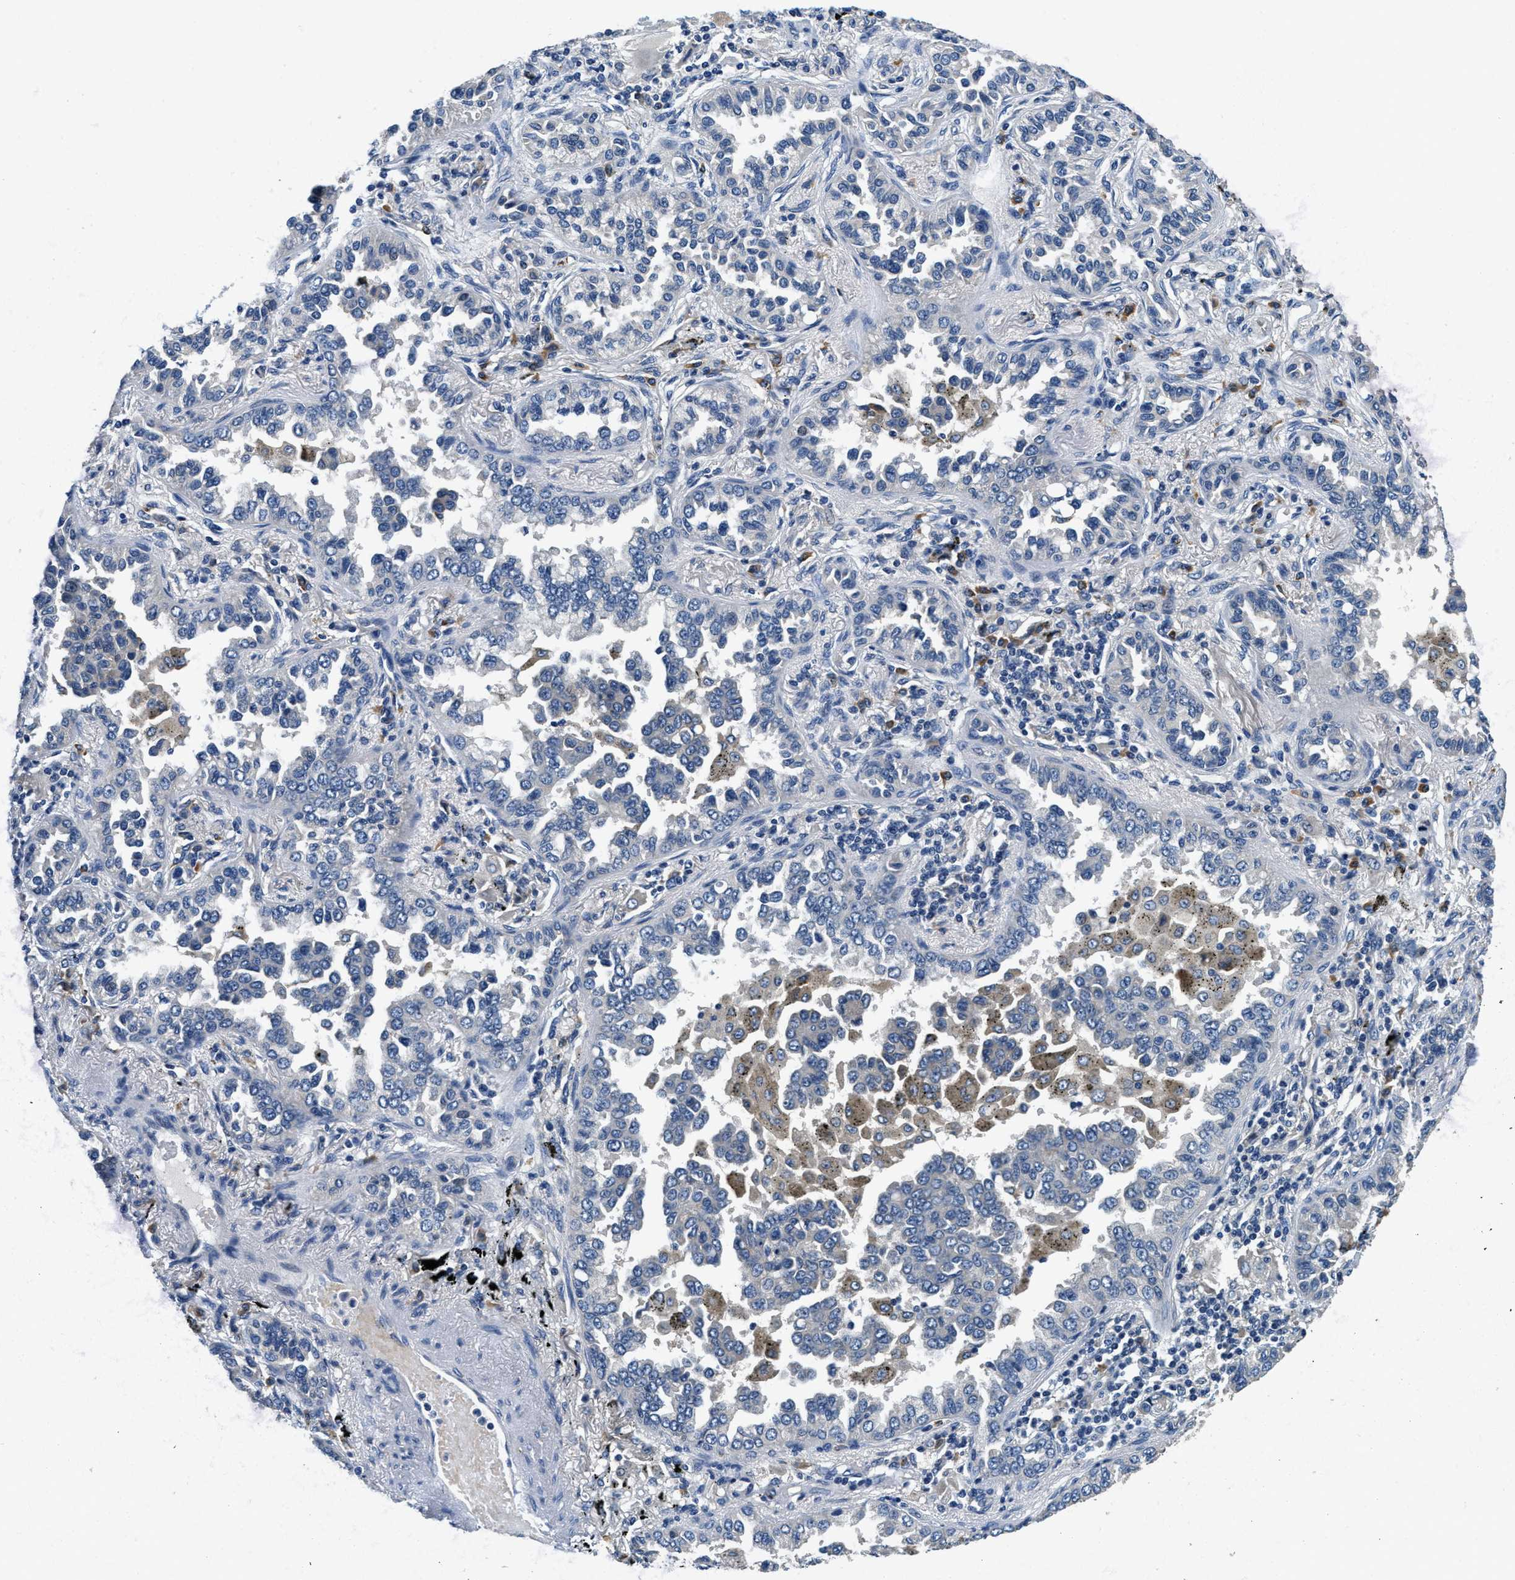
{"staining": {"intensity": "negative", "quantity": "none", "location": "none"}, "tissue": "lung cancer", "cell_type": "Tumor cells", "image_type": "cancer", "snomed": [{"axis": "morphology", "description": "Normal tissue, NOS"}, {"axis": "morphology", "description": "Adenocarcinoma, NOS"}, {"axis": "topography", "description": "Lung"}], "caption": "This image is of lung cancer stained with IHC to label a protein in brown with the nuclei are counter-stained blue. There is no positivity in tumor cells.", "gene": "ALDH3A2", "patient": {"sex": "male", "age": 59}}